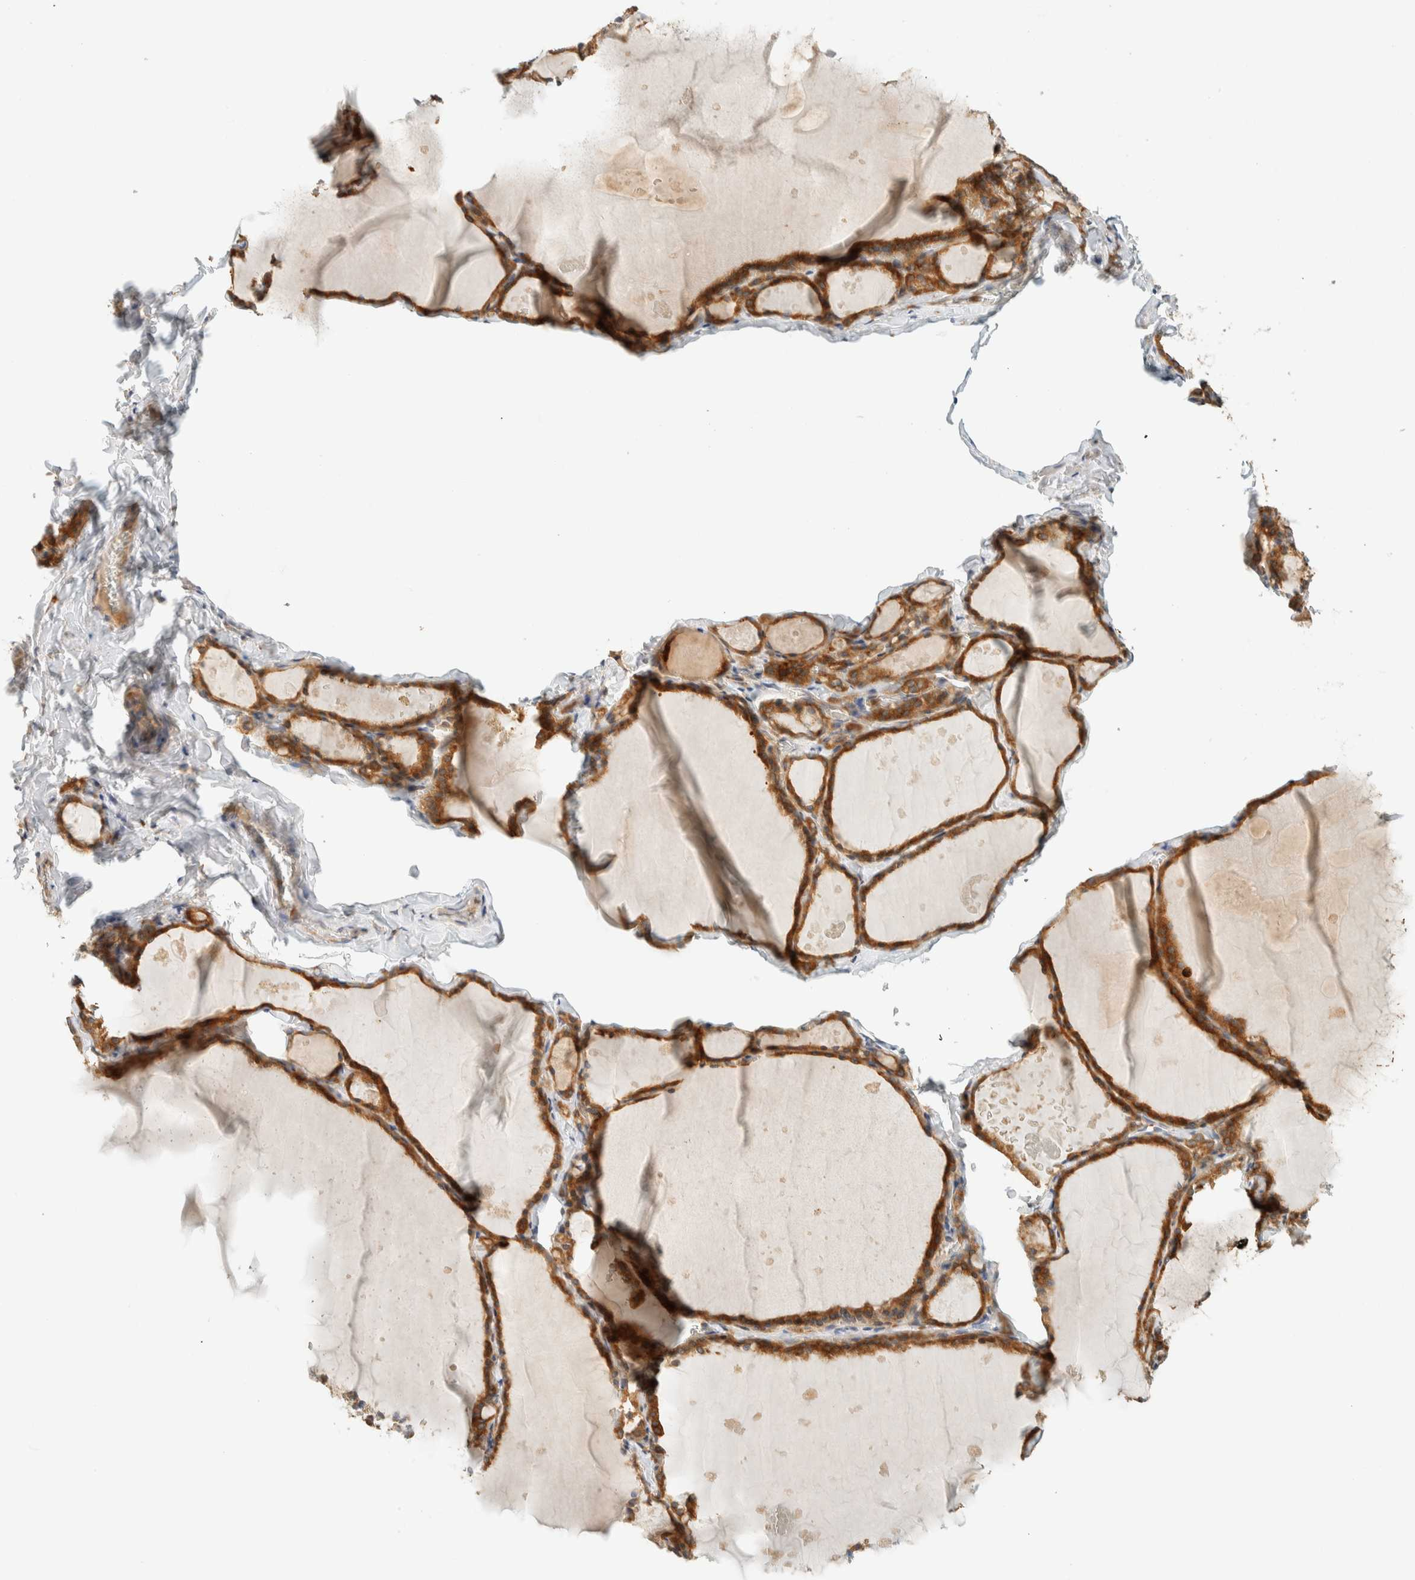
{"staining": {"intensity": "strong", "quantity": ">75%", "location": "cytoplasmic/membranous"}, "tissue": "thyroid gland", "cell_type": "Glandular cells", "image_type": "normal", "snomed": [{"axis": "morphology", "description": "Normal tissue, NOS"}, {"axis": "topography", "description": "Thyroid gland"}], "caption": "Strong cytoplasmic/membranous positivity for a protein is identified in about >75% of glandular cells of normal thyroid gland using IHC.", "gene": "ARFGEF1", "patient": {"sex": "male", "age": 56}}